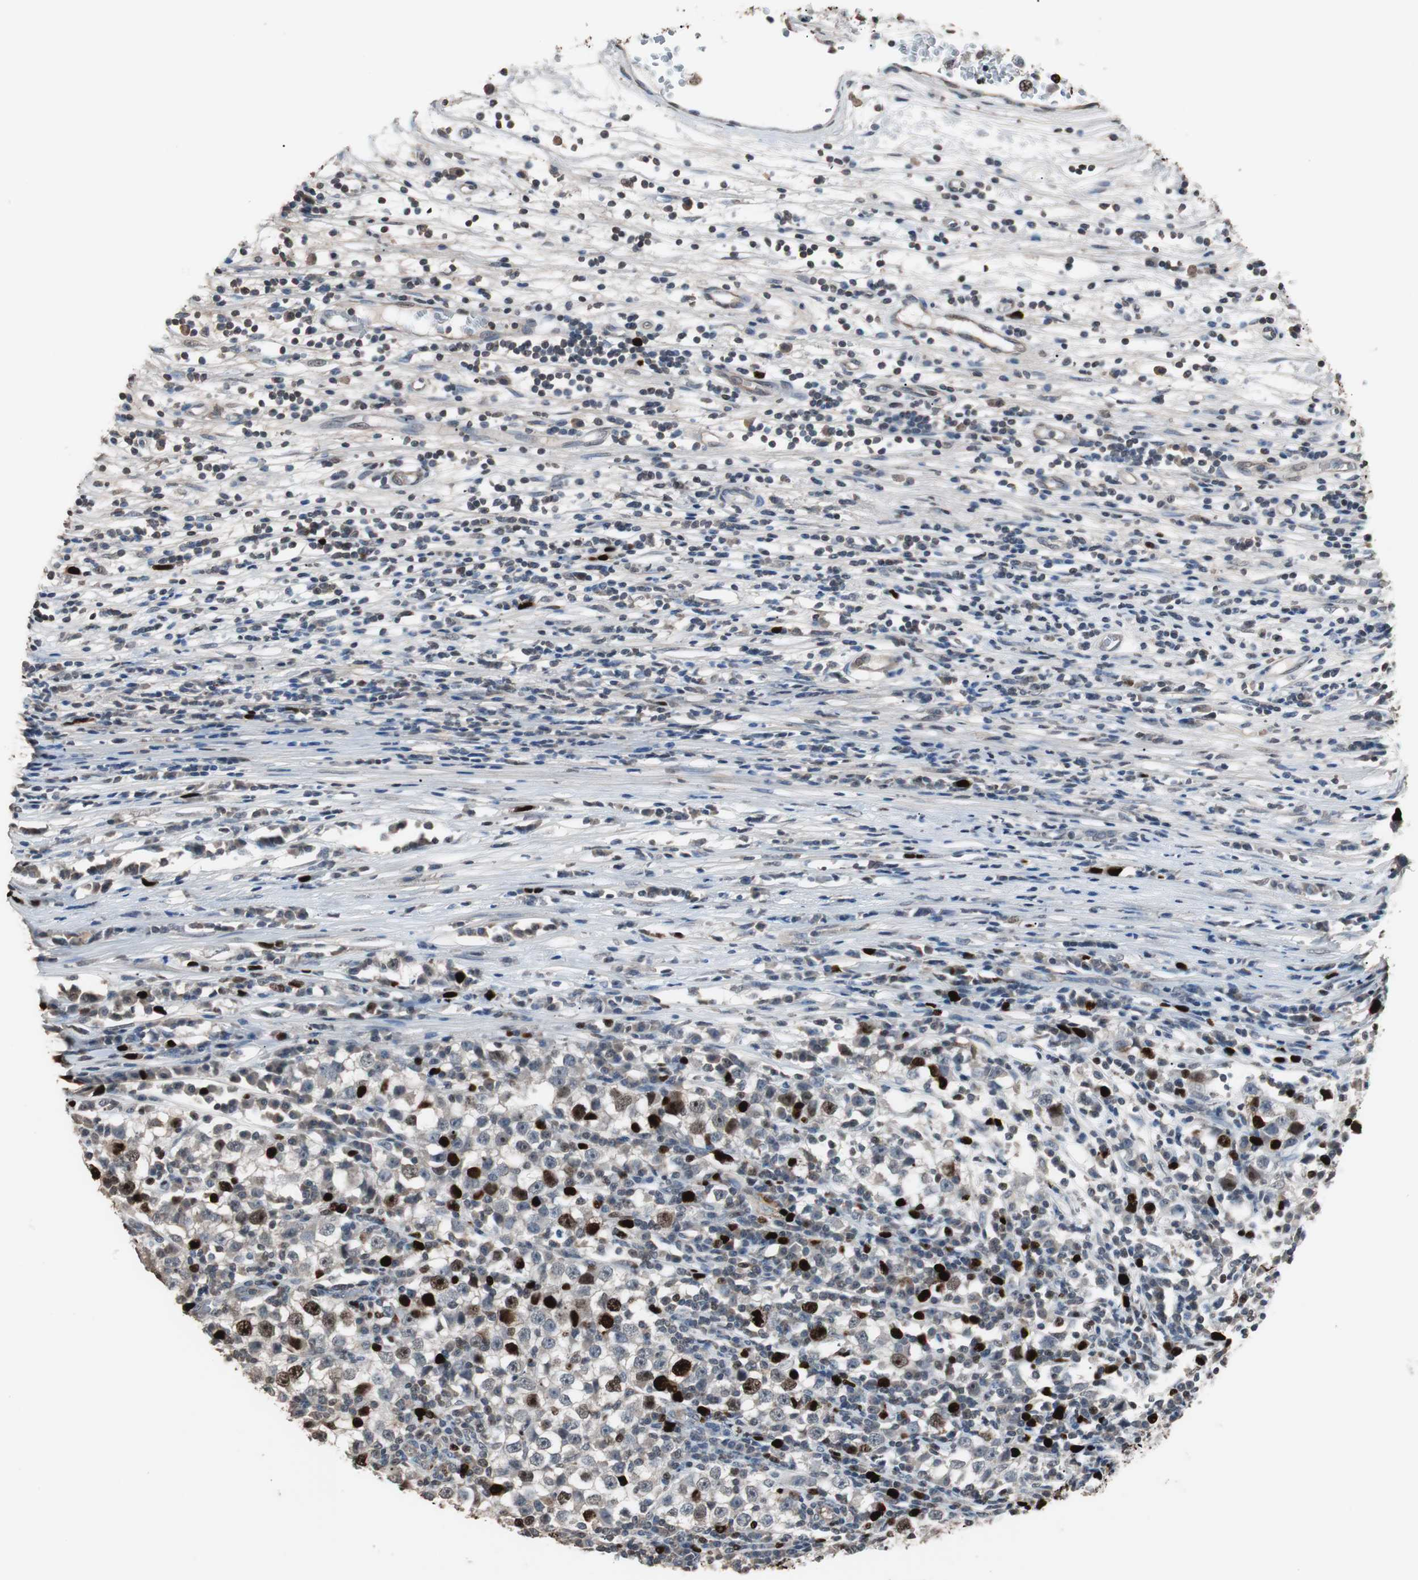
{"staining": {"intensity": "strong", "quantity": "25%-75%", "location": "nuclear"}, "tissue": "testis cancer", "cell_type": "Tumor cells", "image_type": "cancer", "snomed": [{"axis": "morphology", "description": "Seminoma, NOS"}, {"axis": "topography", "description": "Testis"}], "caption": "Tumor cells show strong nuclear expression in about 25%-75% of cells in testis cancer.", "gene": "TOP2A", "patient": {"sex": "male", "age": 65}}